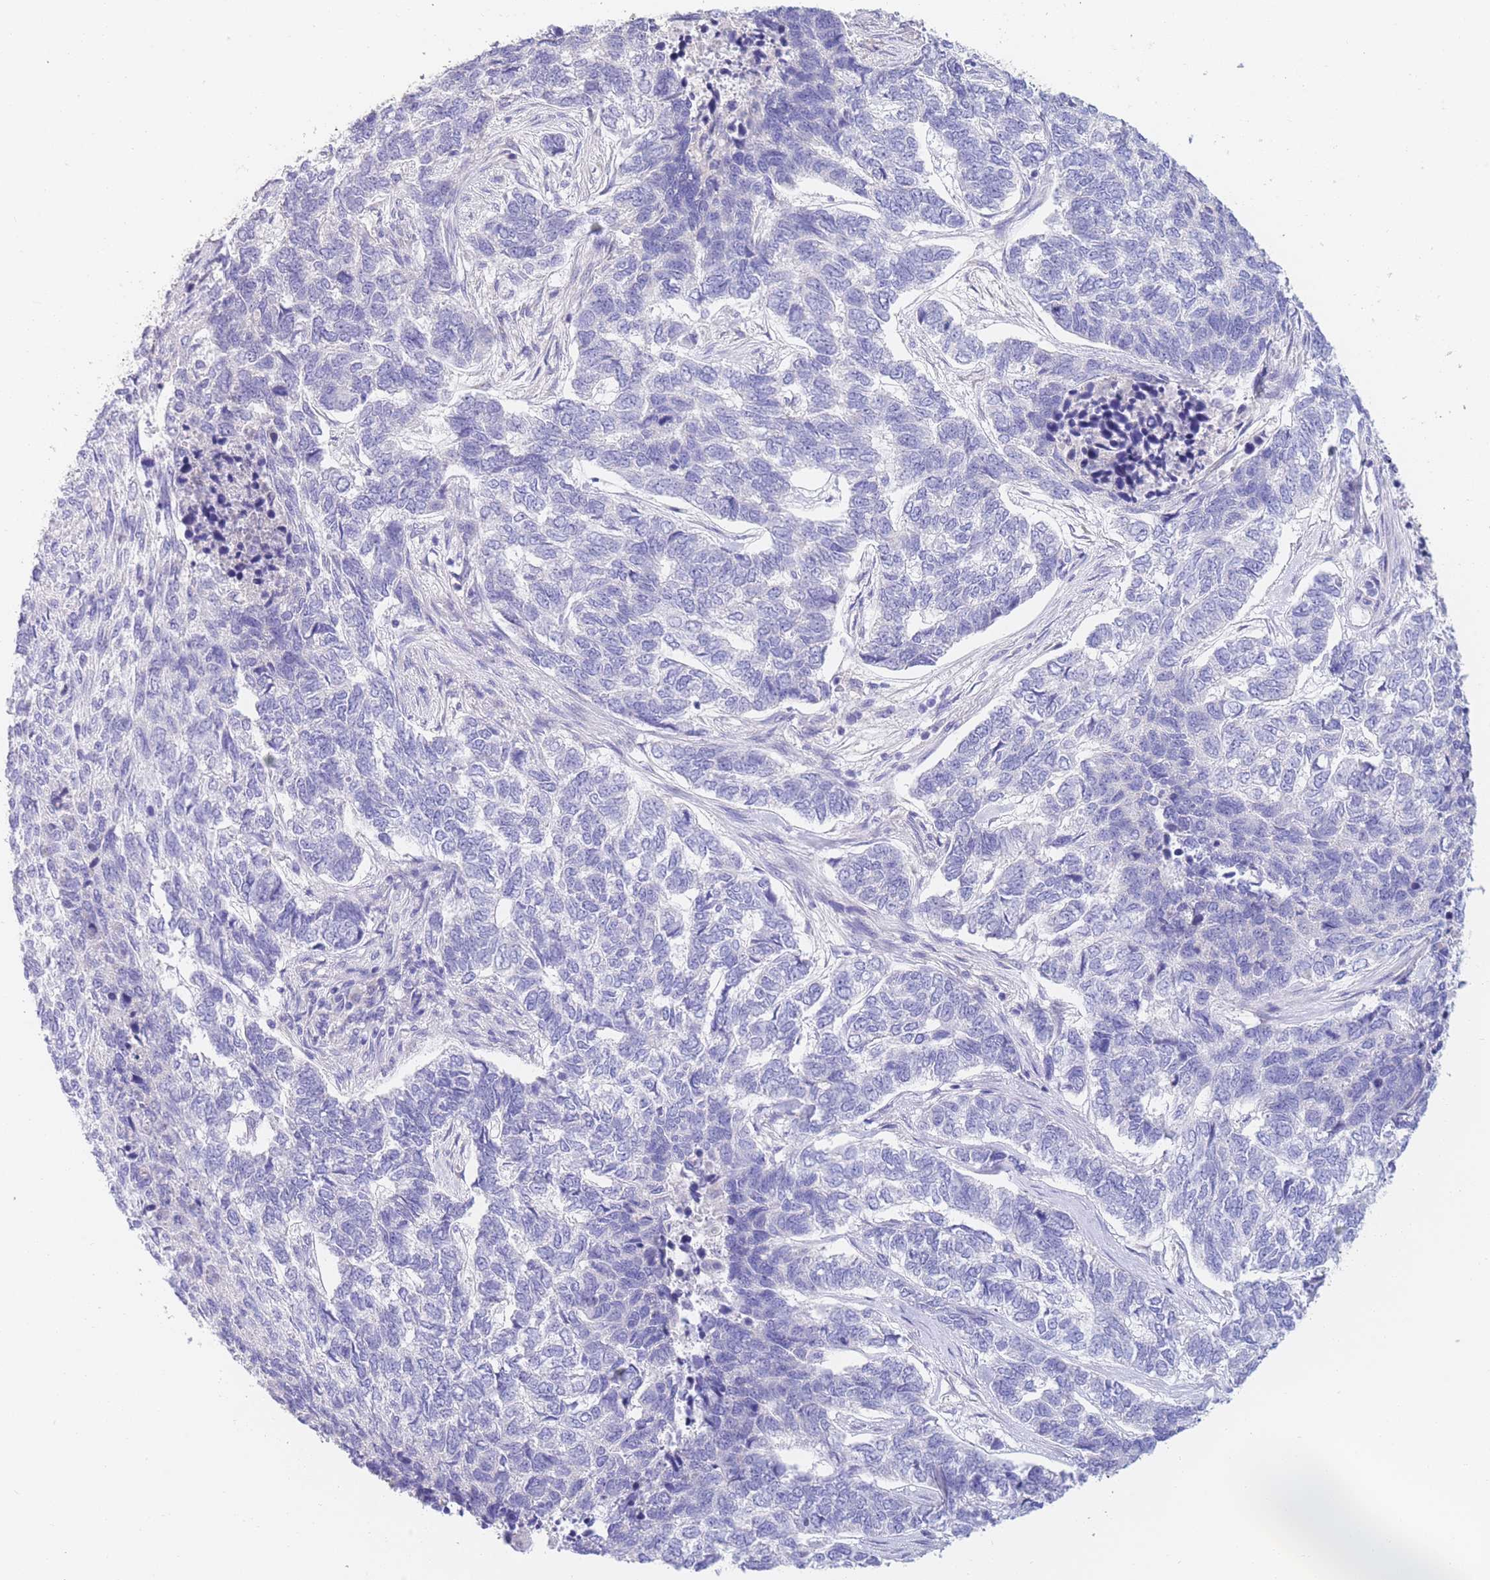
{"staining": {"intensity": "negative", "quantity": "none", "location": "none"}, "tissue": "skin cancer", "cell_type": "Tumor cells", "image_type": "cancer", "snomed": [{"axis": "morphology", "description": "Basal cell carcinoma"}, {"axis": "topography", "description": "Skin"}], "caption": "High magnification brightfield microscopy of skin basal cell carcinoma stained with DAB (3,3'-diaminobenzidine) (brown) and counterstained with hematoxylin (blue): tumor cells show no significant positivity.", "gene": "PCDHB3", "patient": {"sex": "female", "age": 65}}